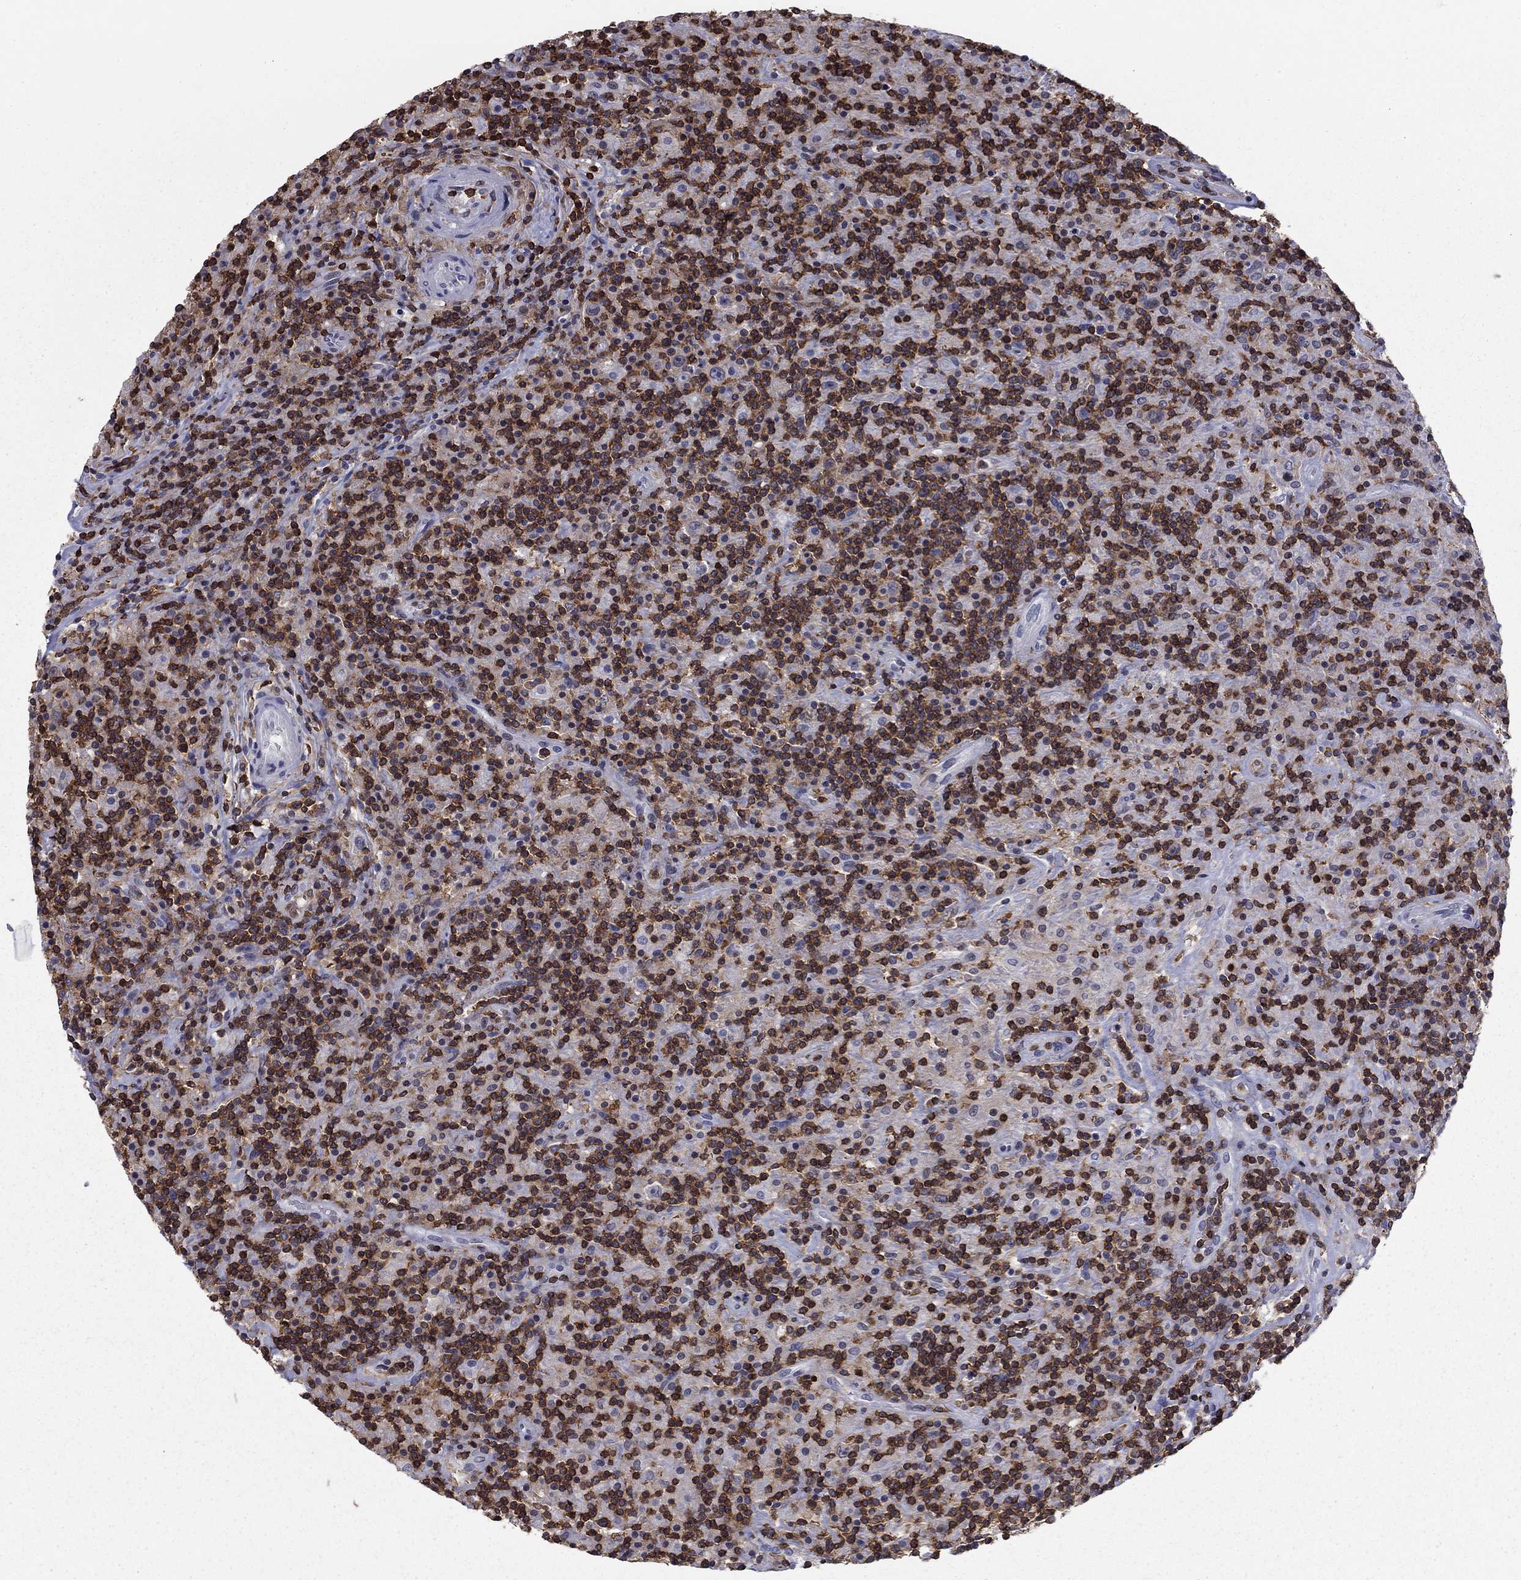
{"staining": {"intensity": "negative", "quantity": "none", "location": "none"}, "tissue": "lymphoma", "cell_type": "Tumor cells", "image_type": "cancer", "snomed": [{"axis": "morphology", "description": "Hodgkin's disease, NOS"}, {"axis": "topography", "description": "Lymph node"}], "caption": "High magnification brightfield microscopy of lymphoma stained with DAB (brown) and counterstained with hematoxylin (blue): tumor cells show no significant expression.", "gene": "ARHGAP27", "patient": {"sex": "male", "age": 70}}